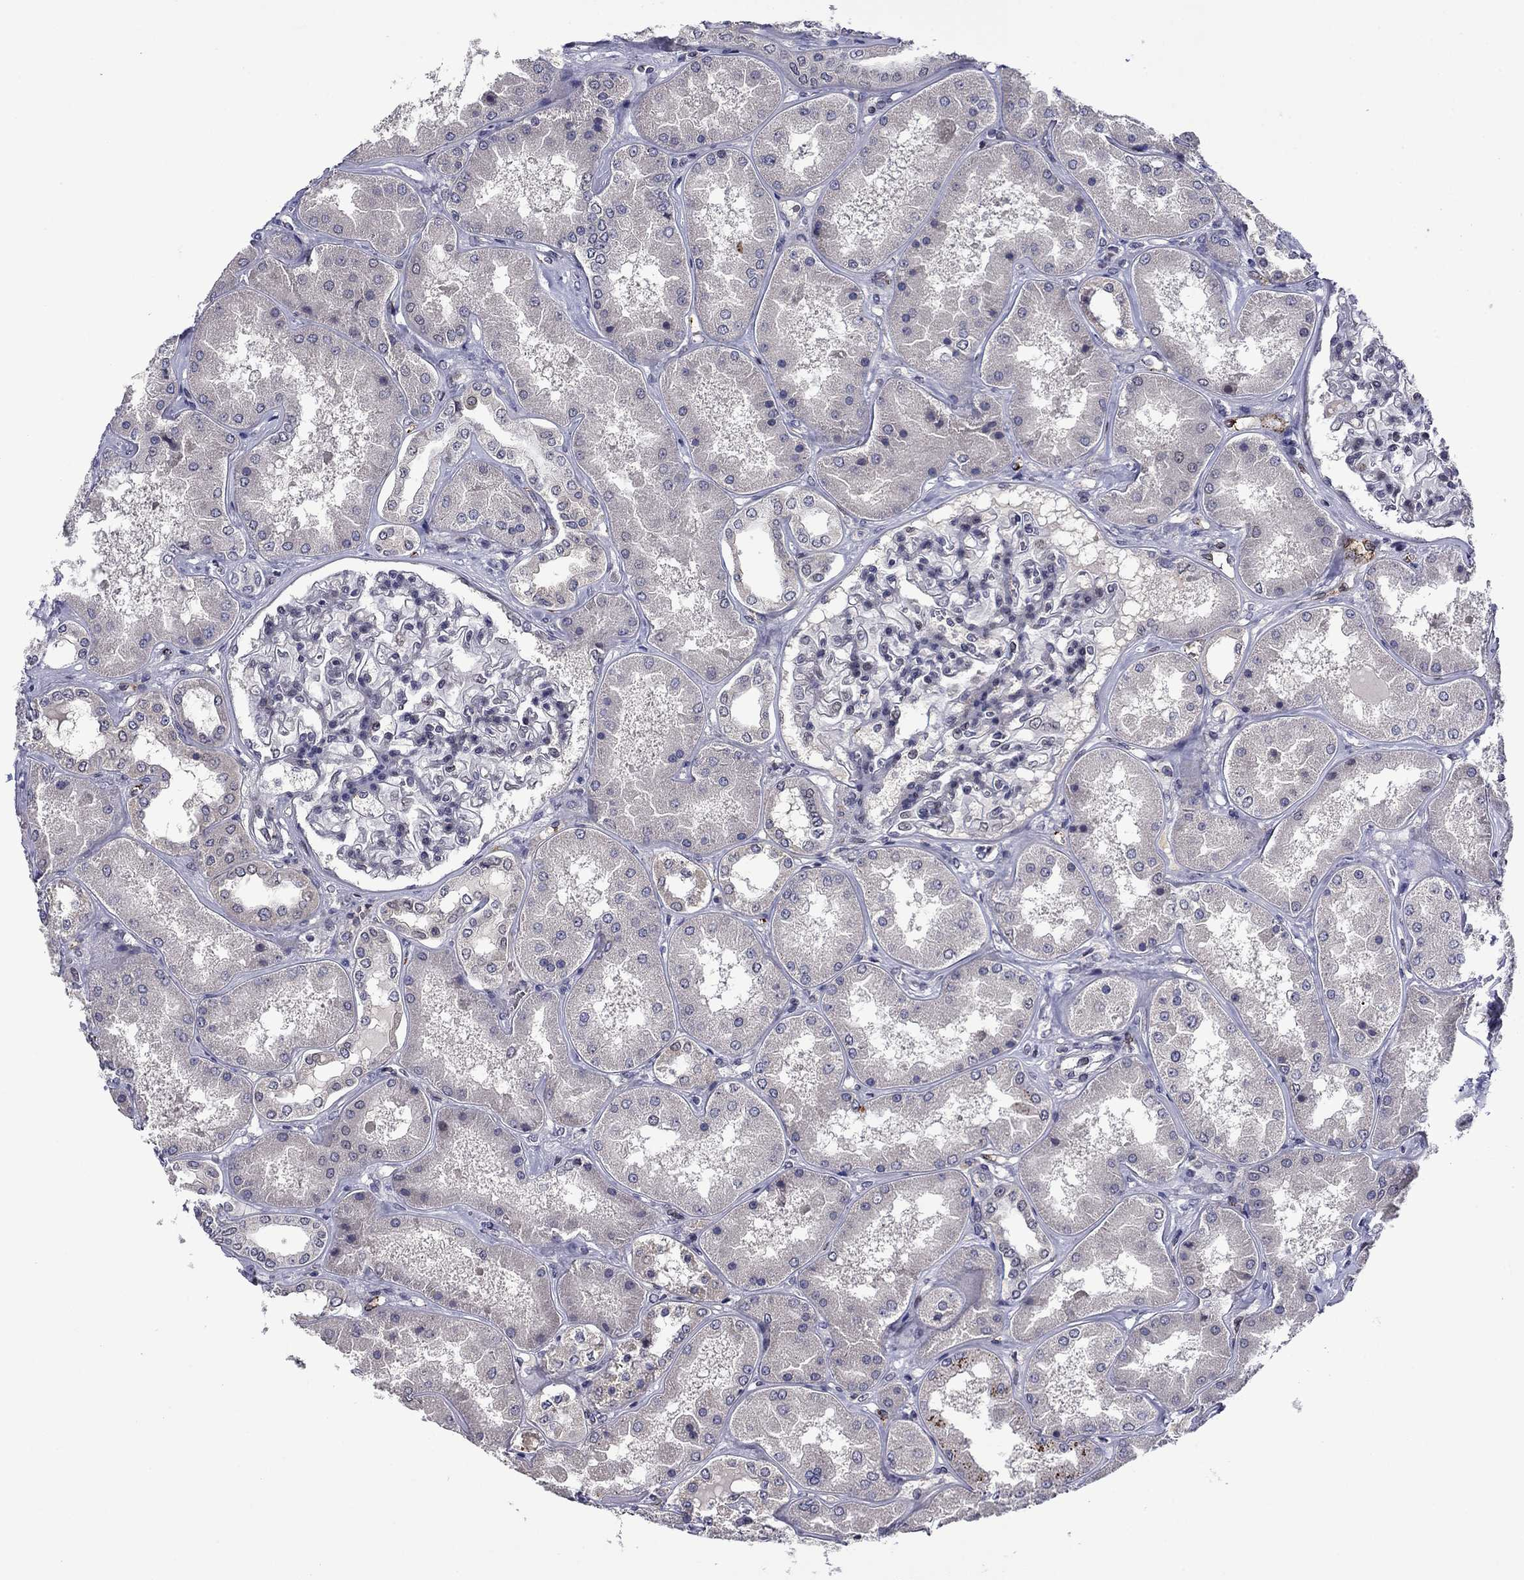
{"staining": {"intensity": "negative", "quantity": "none", "location": "none"}, "tissue": "kidney", "cell_type": "Cells in glomeruli", "image_type": "normal", "snomed": [{"axis": "morphology", "description": "Normal tissue, NOS"}, {"axis": "topography", "description": "Kidney"}], "caption": "The micrograph reveals no significant expression in cells in glomeruli of kidney. (IHC, brightfield microscopy, high magnification).", "gene": "SLITRK1", "patient": {"sex": "female", "age": 56}}